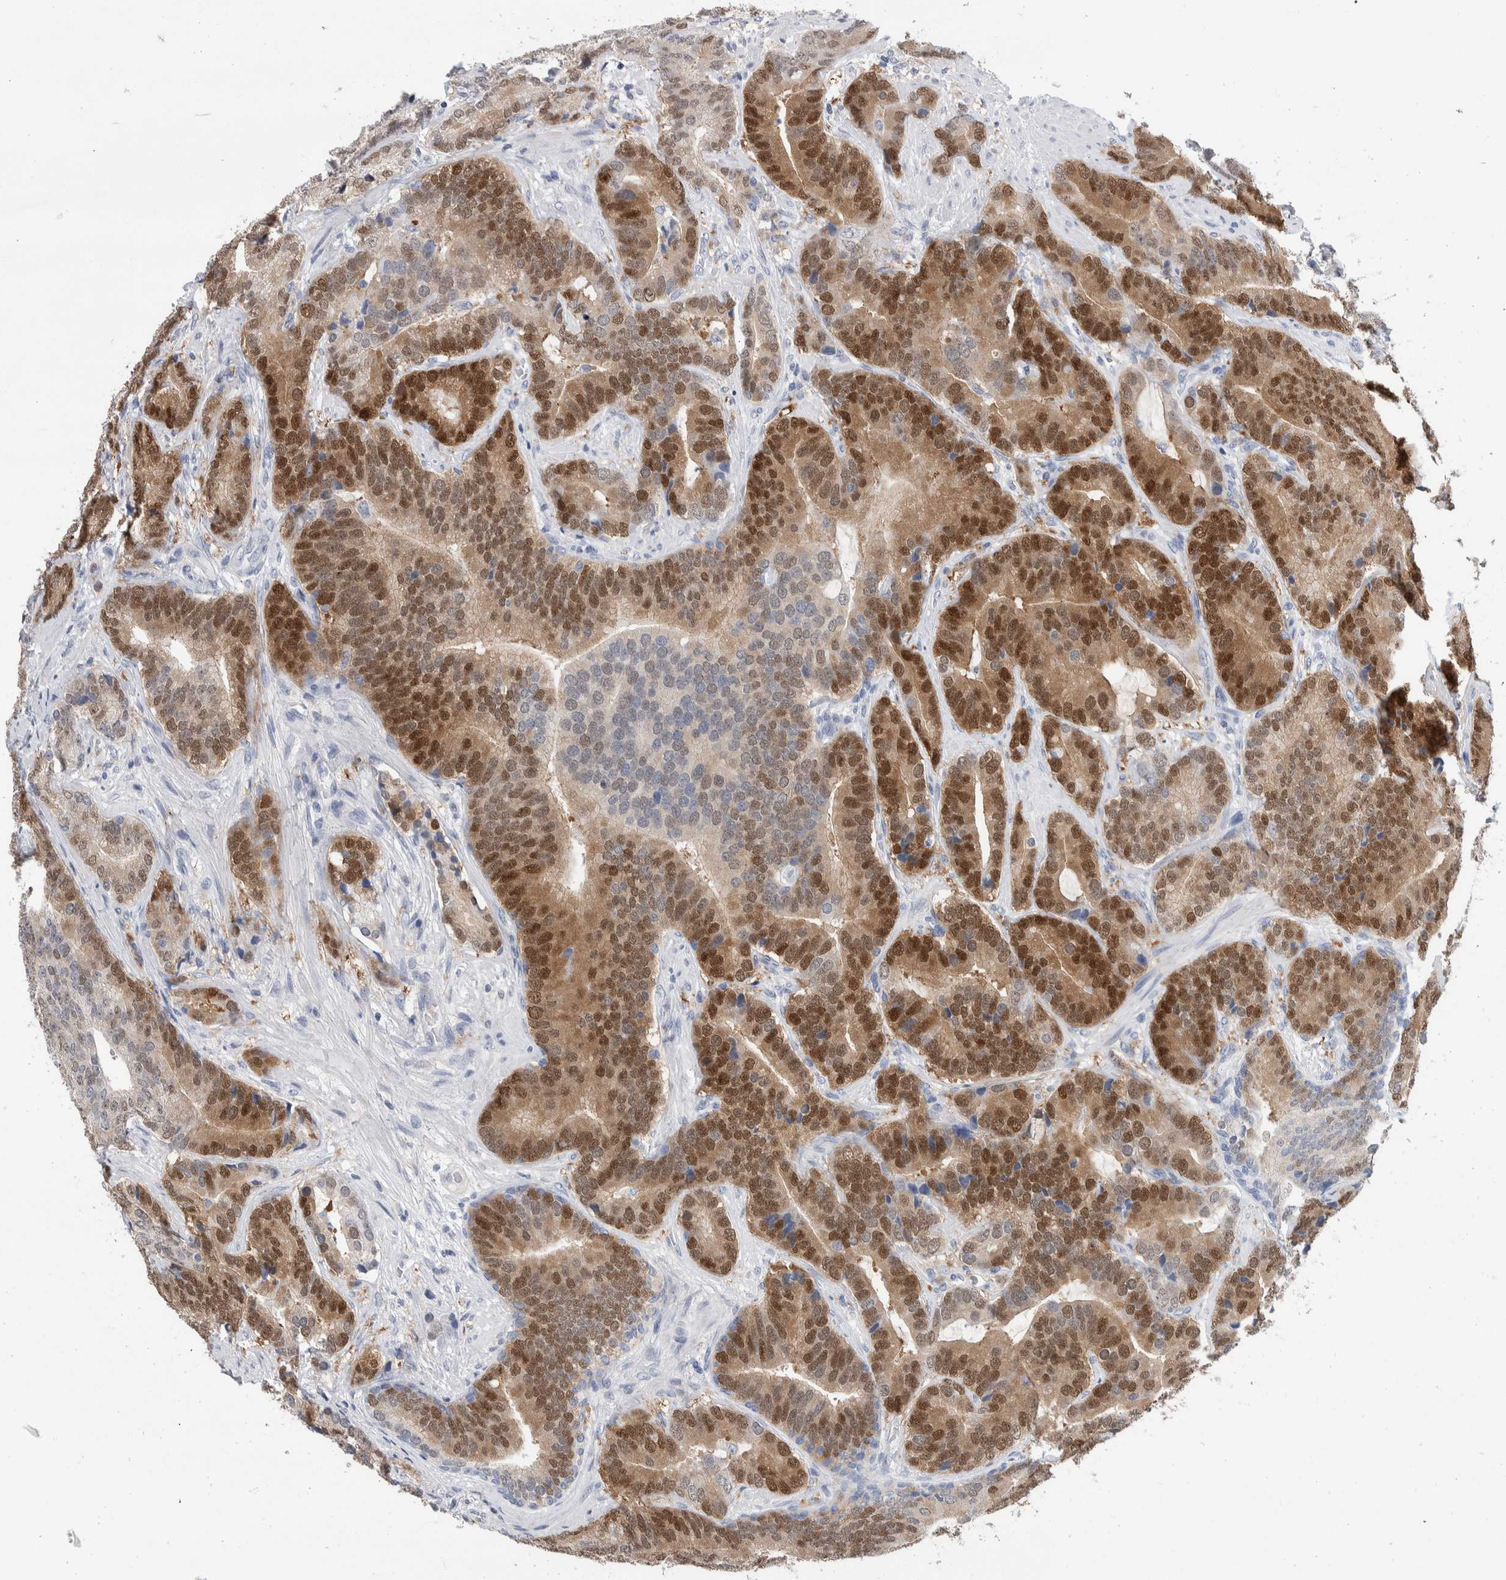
{"staining": {"intensity": "strong", "quantity": "25%-75%", "location": "cytoplasmic/membranous,nuclear"}, "tissue": "prostate cancer", "cell_type": "Tumor cells", "image_type": "cancer", "snomed": [{"axis": "morphology", "description": "Adenocarcinoma, High grade"}, {"axis": "topography", "description": "Prostate"}], "caption": "IHC (DAB (3,3'-diaminobenzidine)) staining of human prostate high-grade adenocarcinoma shows strong cytoplasmic/membranous and nuclear protein positivity in about 25%-75% of tumor cells. (IHC, brightfield microscopy, high magnification).", "gene": "LURAP1L", "patient": {"sex": "male", "age": 55}}